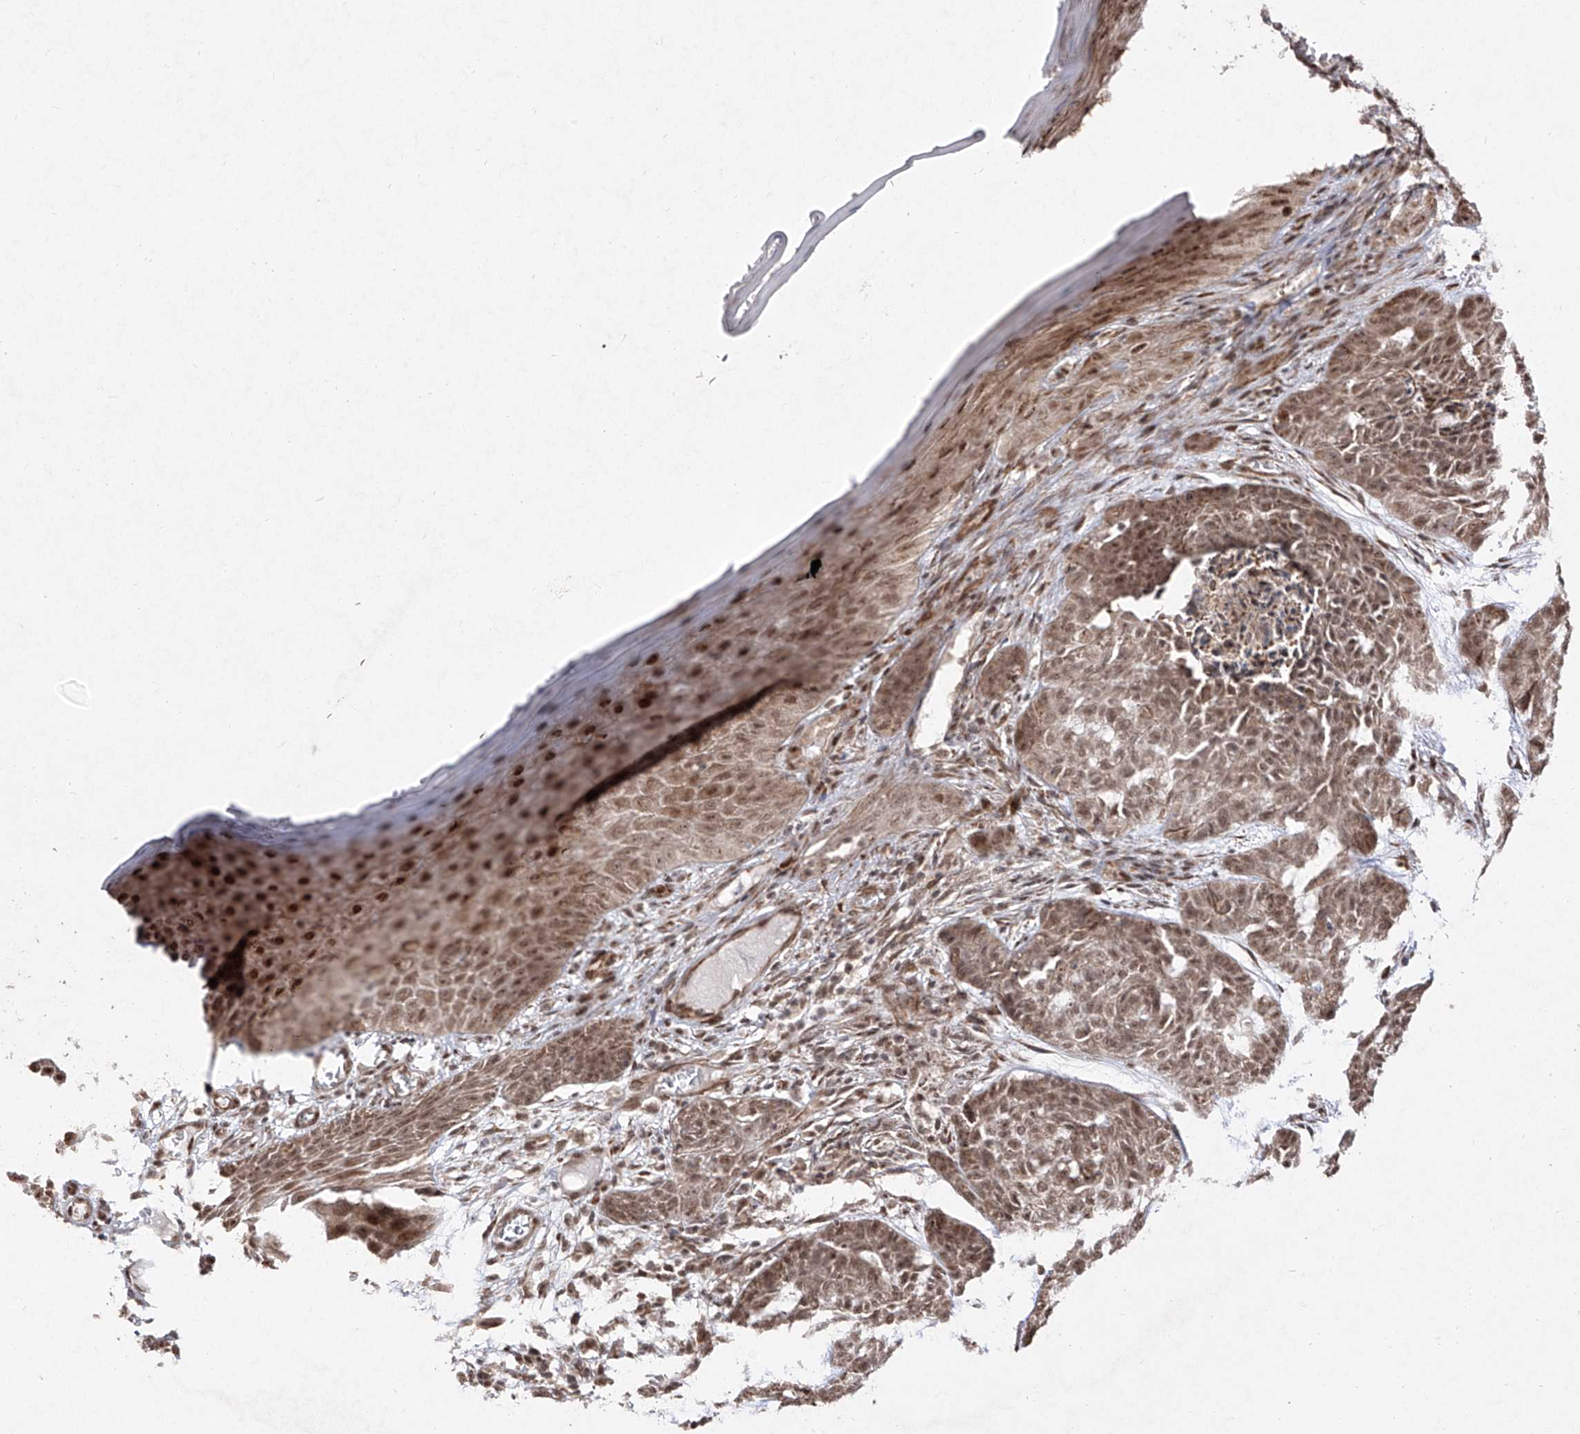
{"staining": {"intensity": "moderate", "quantity": ">75%", "location": "nuclear"}, "tissue": "skin cancer", "cell_type": "Tumor cells", "image_type": "cancer", "snomed": [{"axis": "morphology", "description": "Basal cell carcinoma"}, {"axis": "topography", "description": "Skin"}], "caption": "Protein staining demonstrates moderate nuclear staining in approximately >75% of tumor cells in basal cell carcinoma (skin).", "gene": "SNRNP27", "patient": {"sex": "female", "age": 64}}